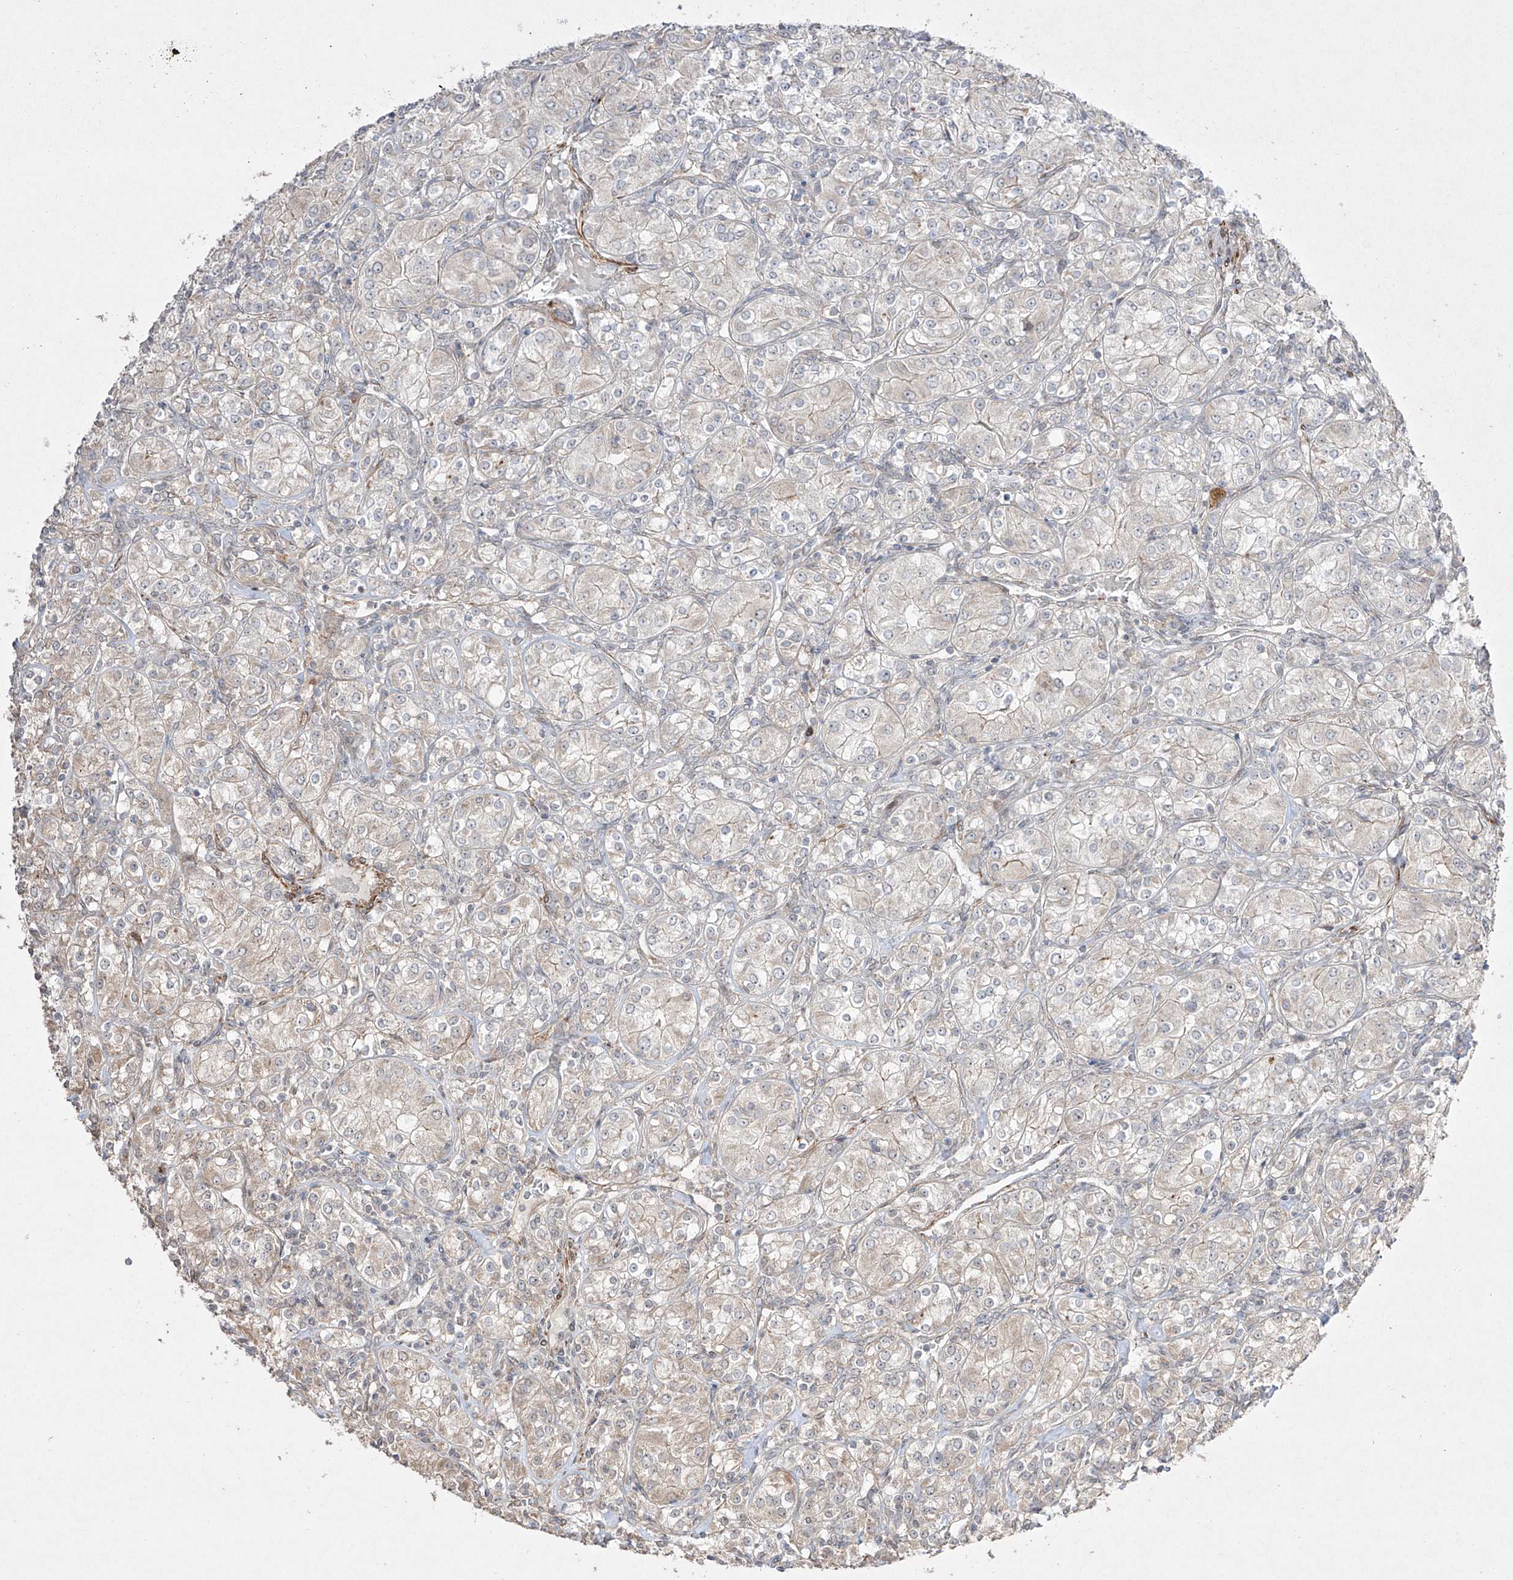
{"staining": {"intensity": "negative", "quantity": "none", "location": "none"}, "tissue": "renal cancer", "cell_type": "Tumor cells", "image_type": "cancer", "snomed": [{"axis": "morphology", "description": "Adenocarcinoma, NOS"}, {"axis": "topography", "description": "Kidney"}], "caption": "This is an immunohistochemistry (IHC) micrograph of human adenocarcinoma (renal). There is no expression in tumor cells.", "gene": "KDM1B", "patient": {"sex": "male", "age": 77}}